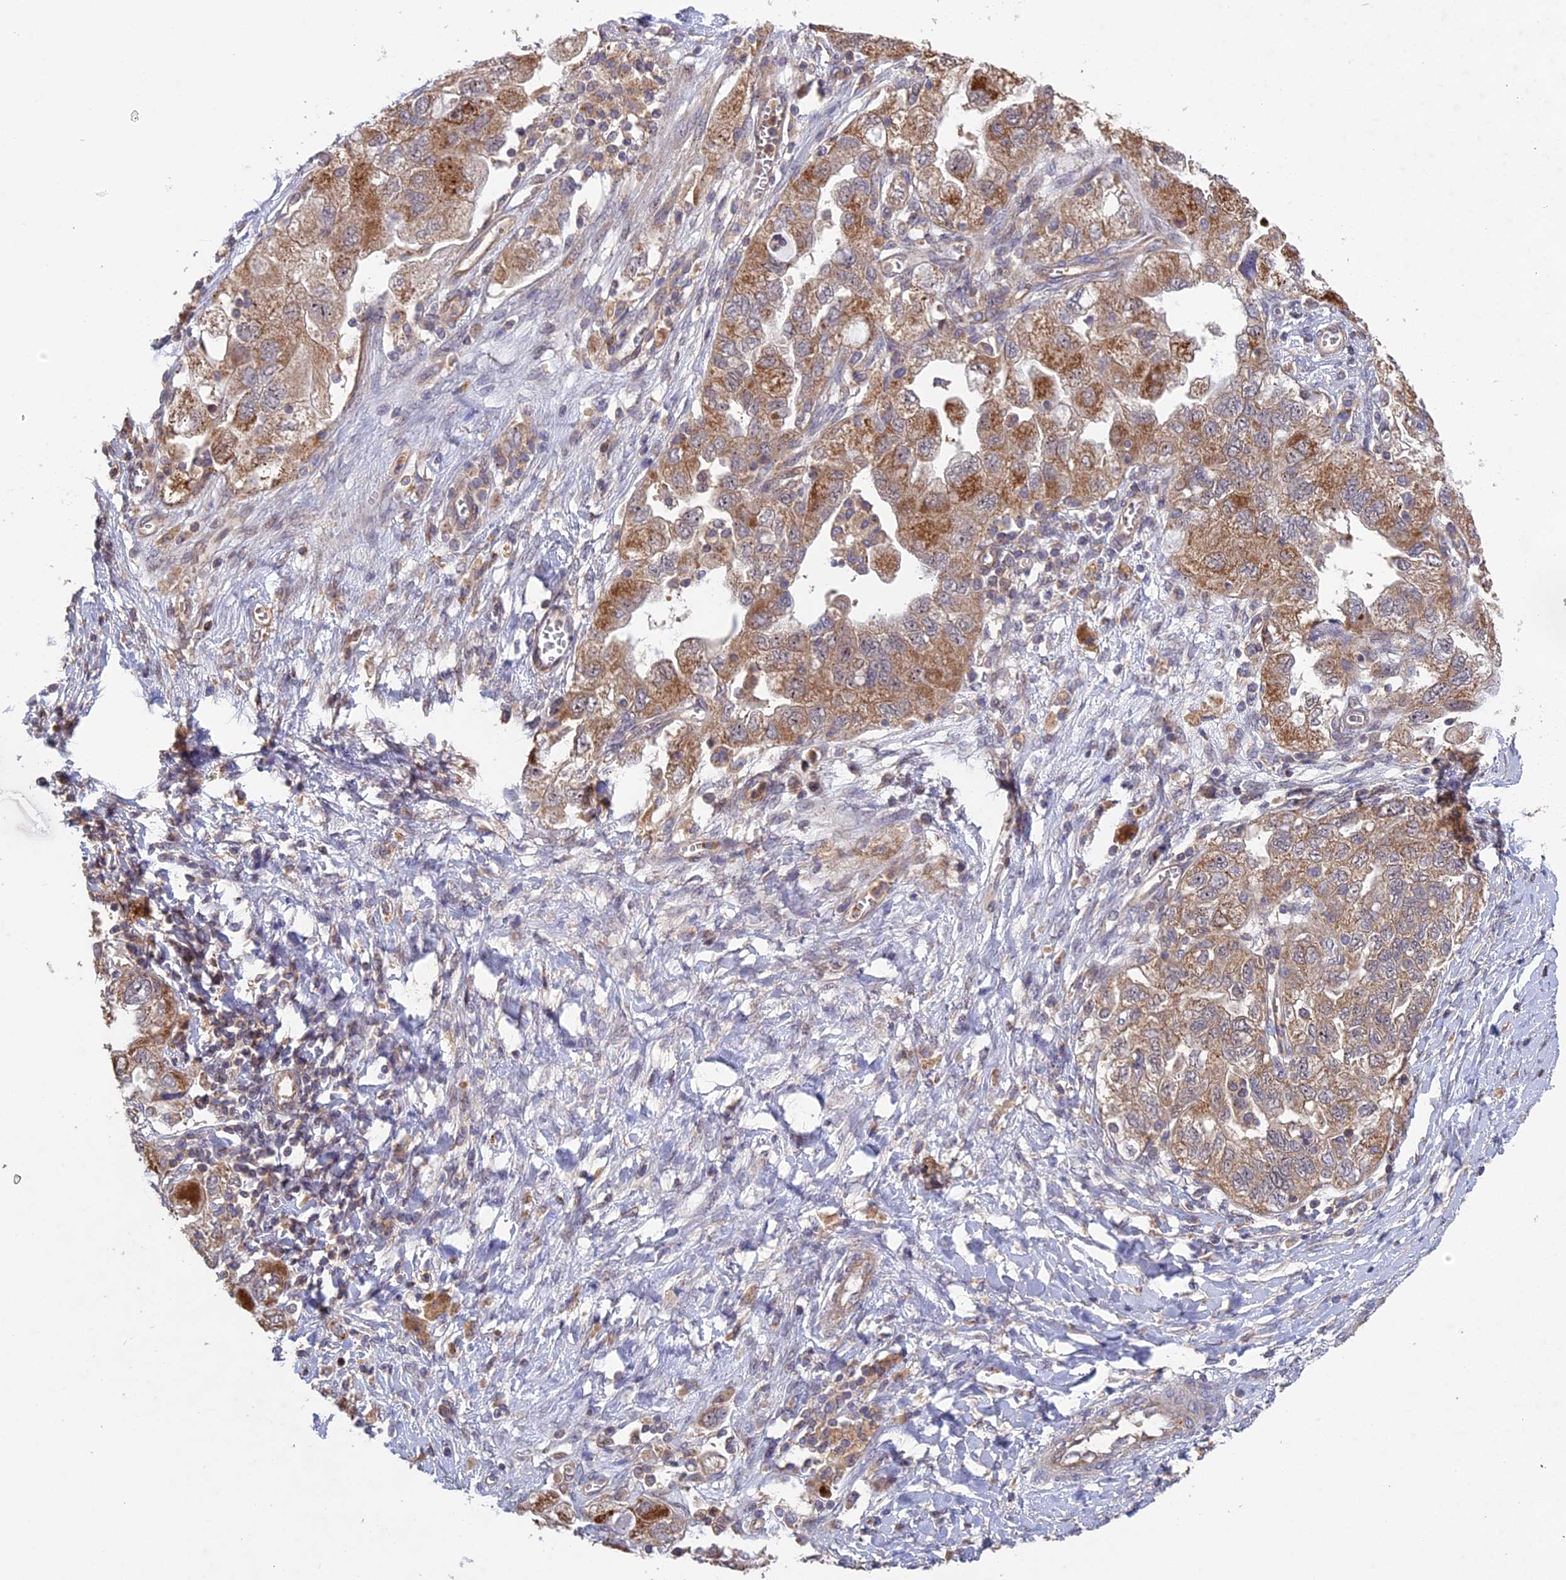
{"staining": {"intensity": "moderate", "quantity": ">75%", "location": "cytoplasmic/membranous"}, "tissue": "ovarian cancer", "cell_type": "Tumor cells", "image_type": "cancer", "snomed": [{"axis": "morphology", "description": "Carcinoma, NOS"}, {"axis": "morphology", "description": "Cystadenocarcinoma, serous, NOS"}, {"axis": "topography", "description": "Ovary"}], "caption": "Carcinoma (ovarian) stained with immunohistochemistry demonstrates moderate cytoplasmic/membranous positivity in approximately >75% of tumor cells.", "gene": "FERMT1", "patient": {"sex": "female", "age": 69}}